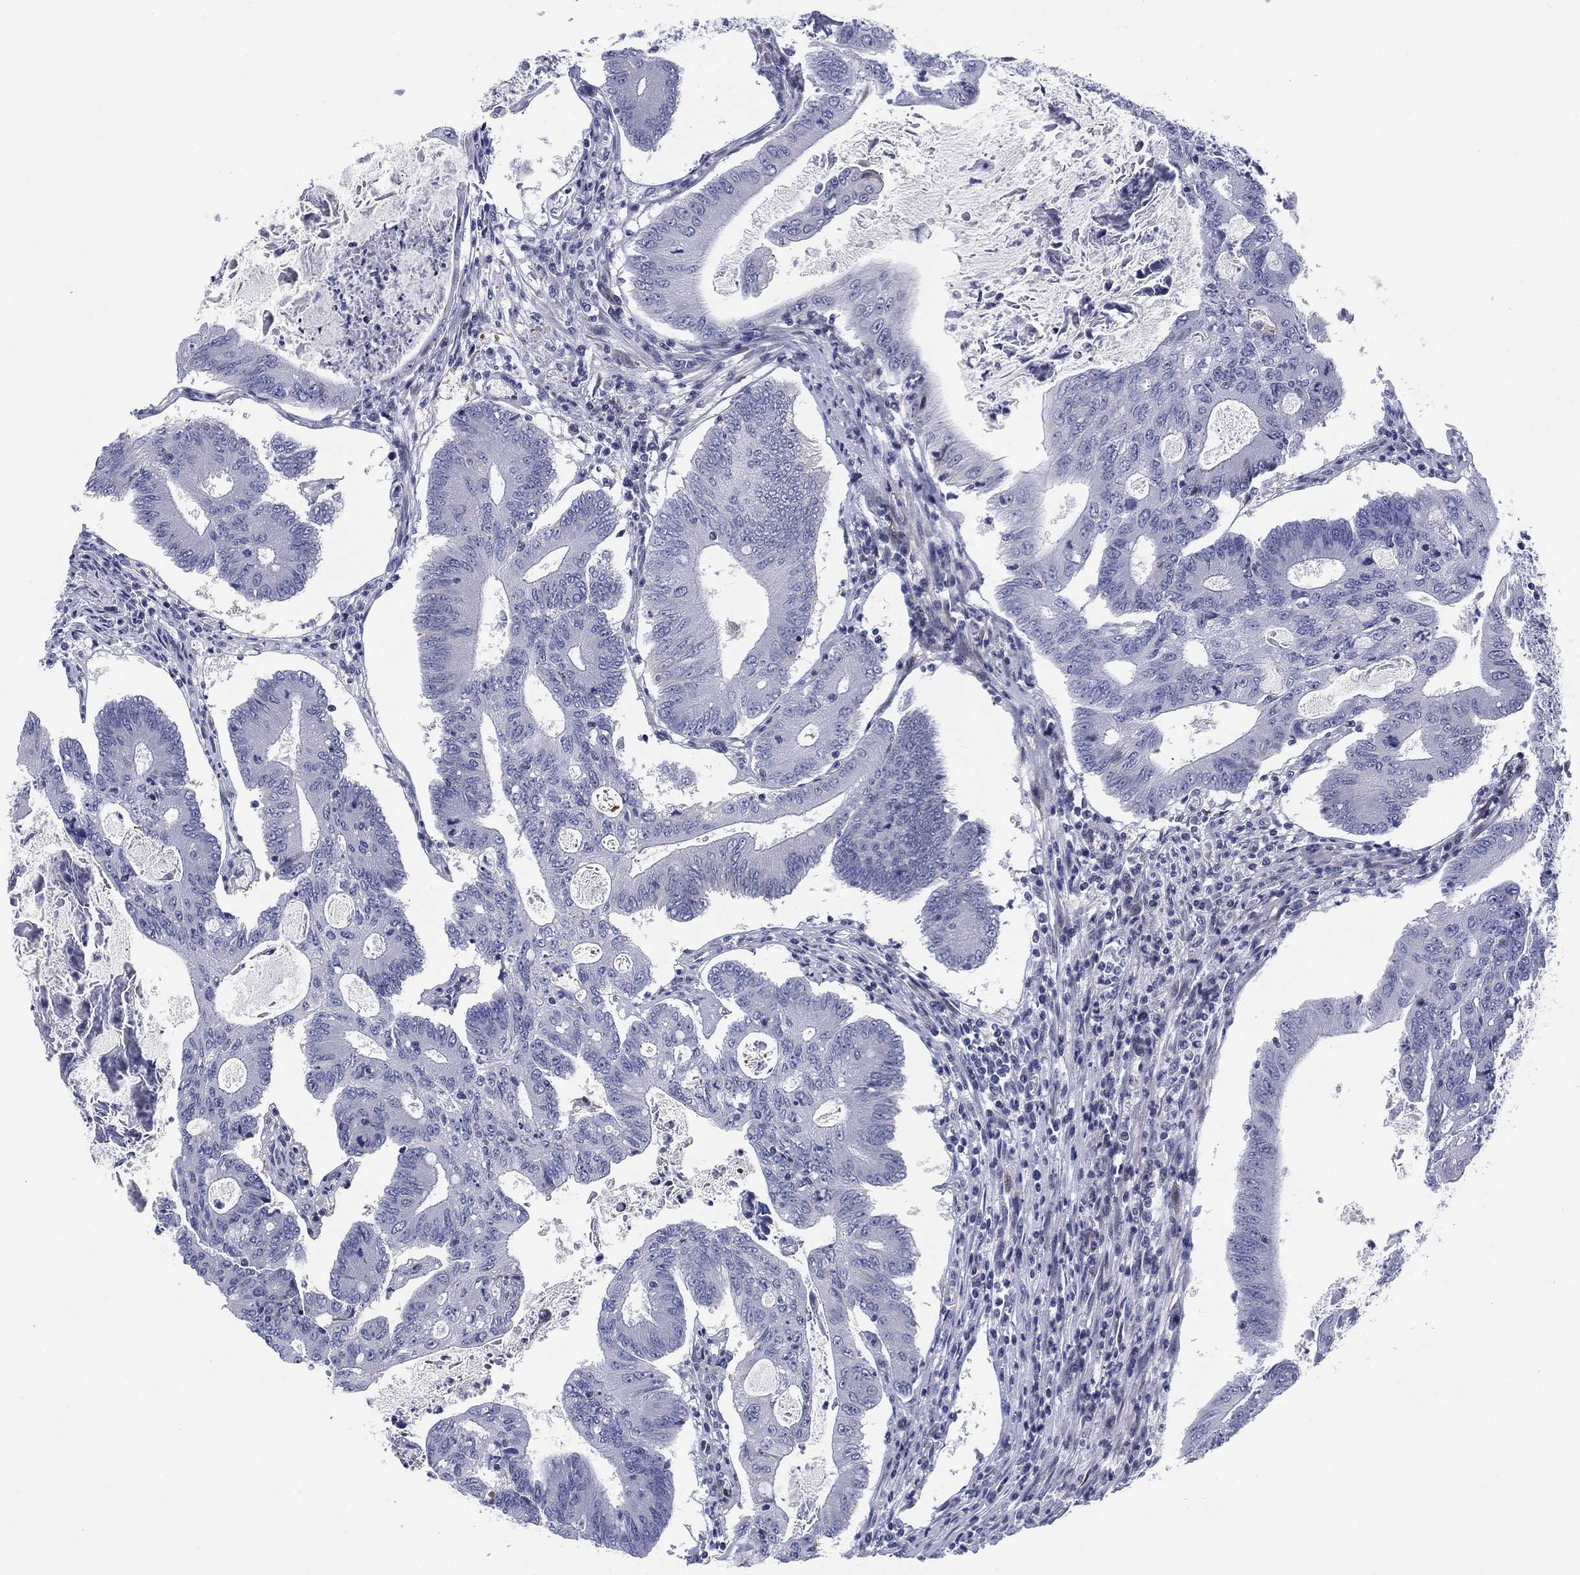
{"staining": {"intensity": "negative", "quantity": "none", "location": "none"}, "tissue": "colorectal cancer", "cell_type": "Tumor cells", "image_type": "cancer", "snomed": [{"axis": "morphology", "description": "Adenocarcinoma, NOS"}, {"axis": "topography", "description": "Colon"}], "caption": "This is a photomicrograph of IHC staining of colorectal adenocarcinoma, which shows no expression in tumor cells.", "gene": "SLC4A4", "patient": {"sex": "female", "age": 70}}